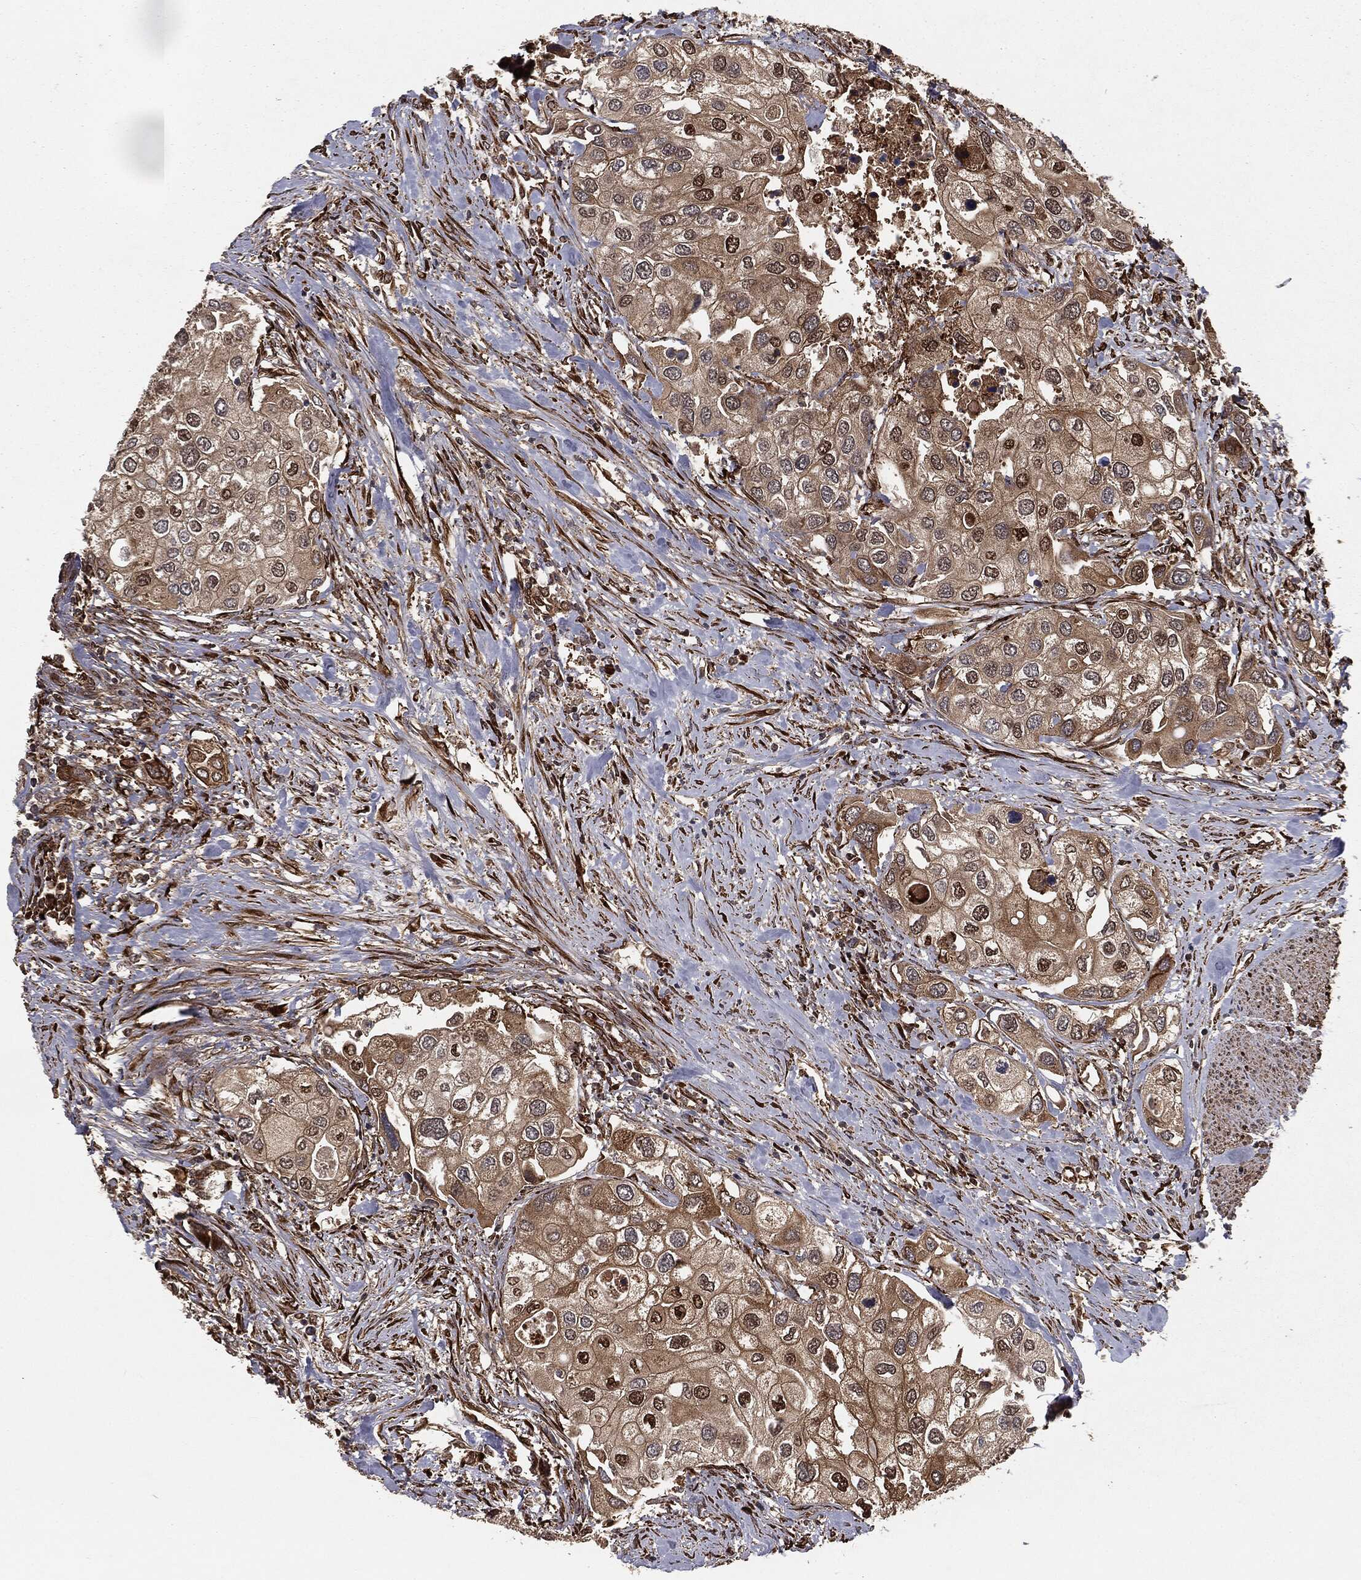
{"staining": {"intensity": "strong", "quantity": "<25%", "location": "cytoplasmic/membranous,nuclear"}, "tissue": "urothelial cancer", "cell_type": "Tumor cells", "image_type": "cancer", "snomed": [{"axis": "morphology", "description": "Urothelial carcinoma, High grade"}, {"axis": "topography", "description": "Urinary bladder"}], "caption": "Immunohistochemical staining of urothelial cancer shows medium levels of strong cytoplasmic/membranous and nuclear positivity in about <25% of tumor cells.", "gene": "RANBP9", "patient": {"sex": "male", "age": 64}}